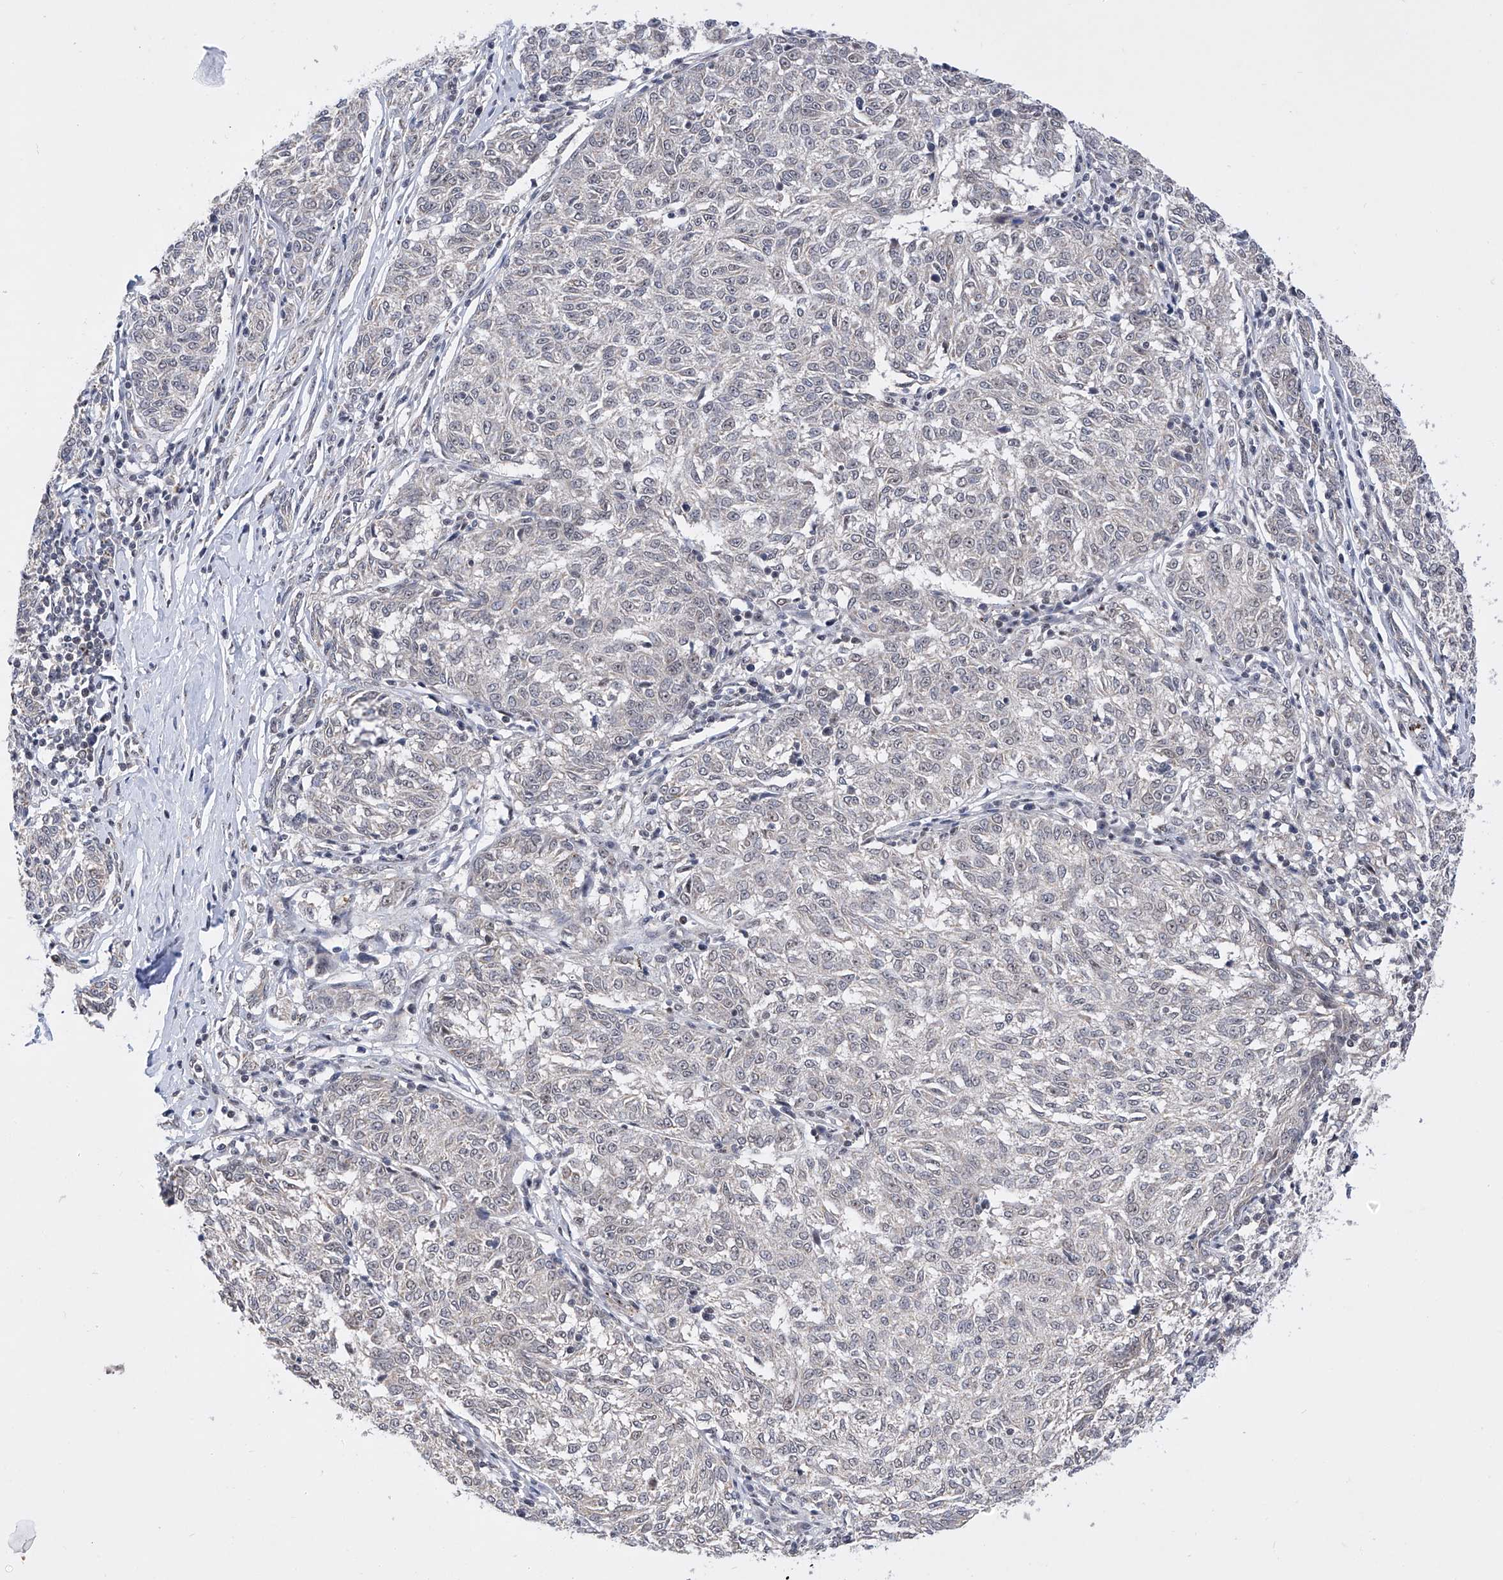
{"staining": {"intensity": "negative", "quantity": "none", "location": "none"}, "tissue": "melanoma", "cell_type": "Tumor cells", "image_type": "cancer", "snomed": [{"axis": "morphology", "description": "Malignant melanoma, NOS"}, {"axis": "topography", "description": "Skin"}], "caption": "Immunohistochemistry (IHC) of malignant melanoma demonstrates no expression in tumor cells.", "gene": "RAD54L", "patient": {"sex": "female", "age": 72}}